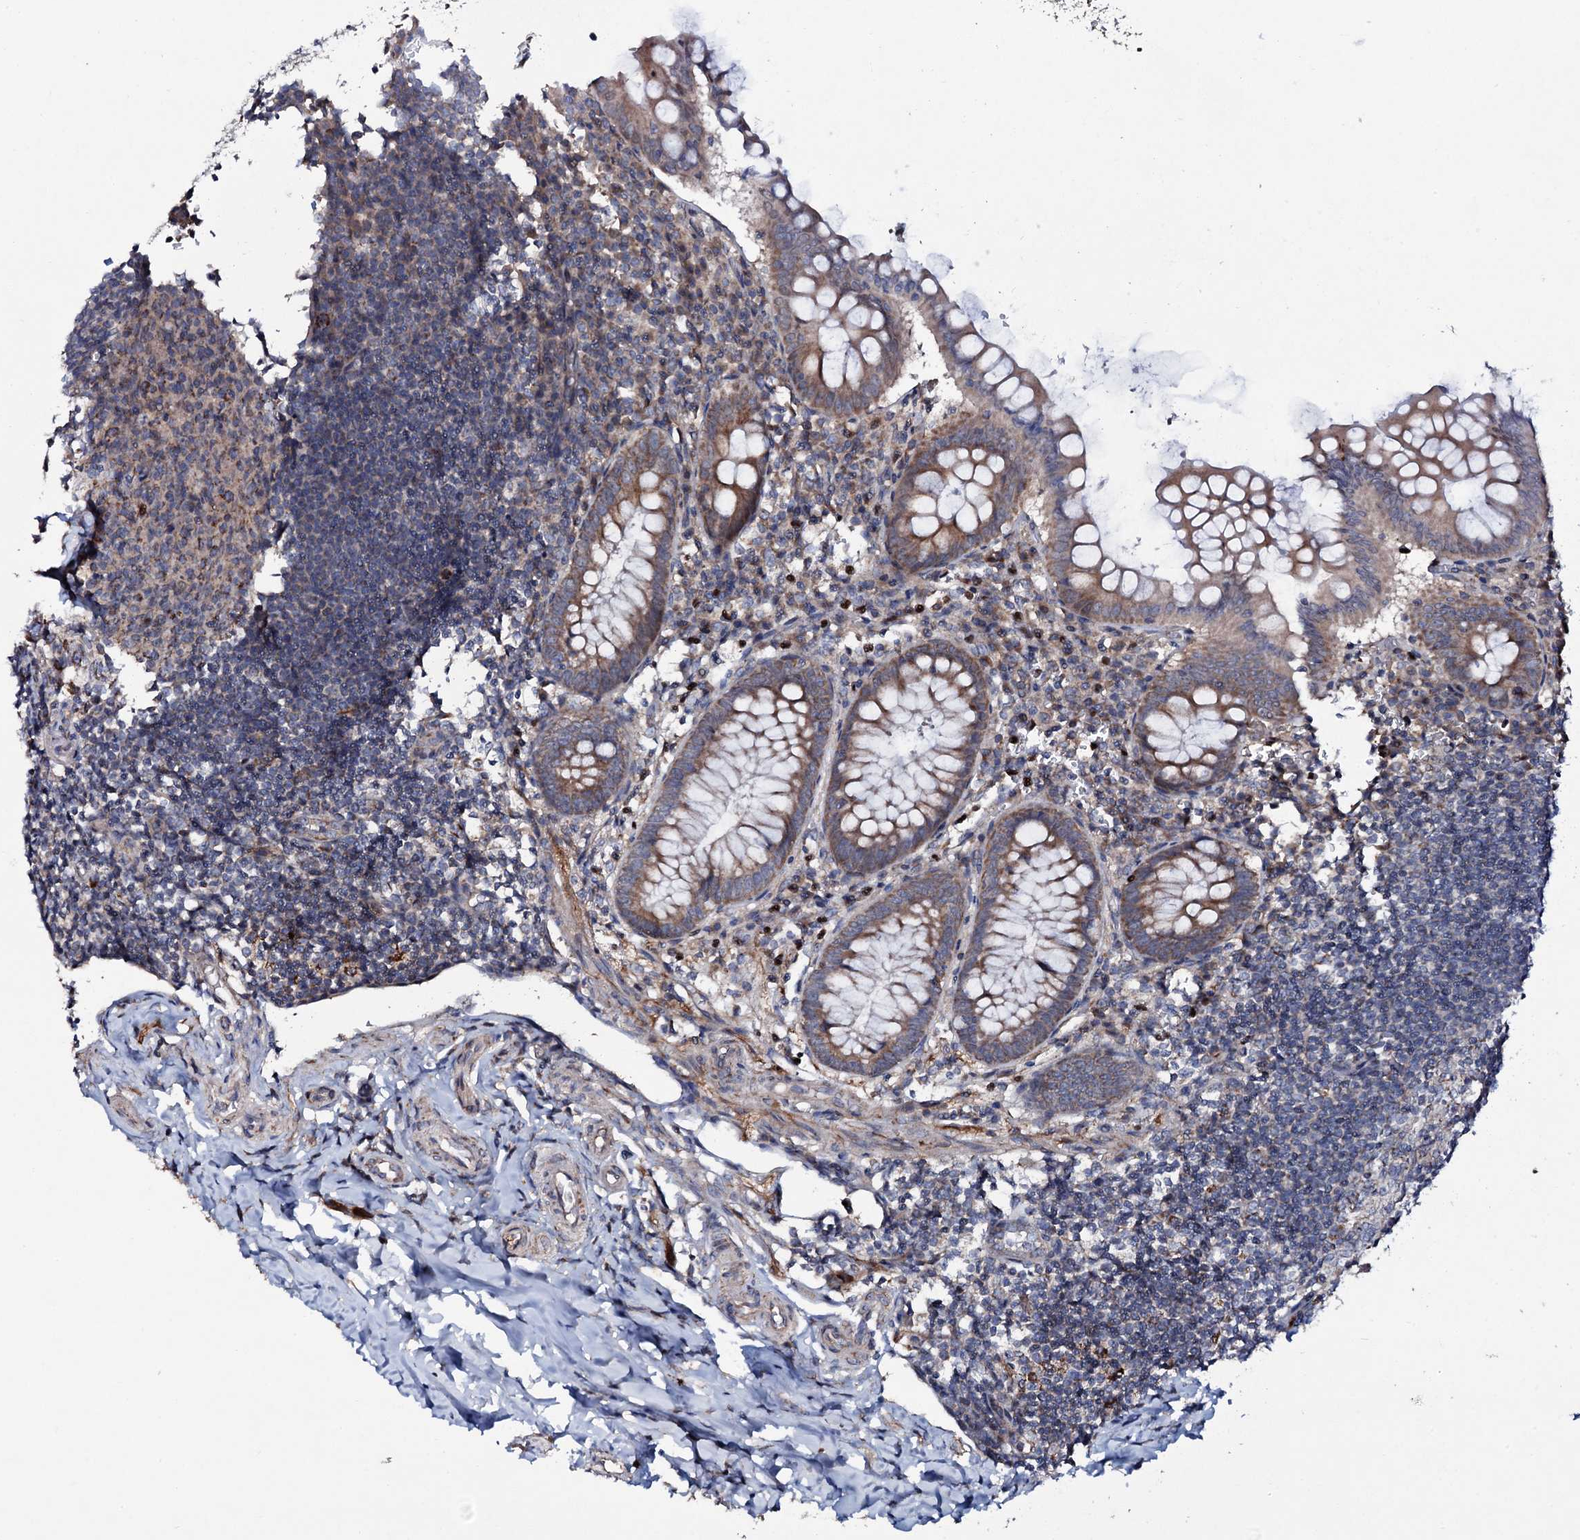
{"staining": {"intensity": "strong", "quantity": ">75%", "location": "cytoplasmic/membranous"}, "tissue": "appendix", "cell_type": "Glandular cells", "image_type": "normal", "snomed": [{"axis": "morphology", "description": "Normal tissue, NOS"}, {"axis": "topography", "description": "Appendix"}], "caption": "An IHC micrograph of benign tissue is shown. Protein staining in brown shows strong cytoplasmic/membranous positivity in appendix within glandular cells.", "gene": "PPP1R3D", "patient": {"sex": "female", "age": 33}}